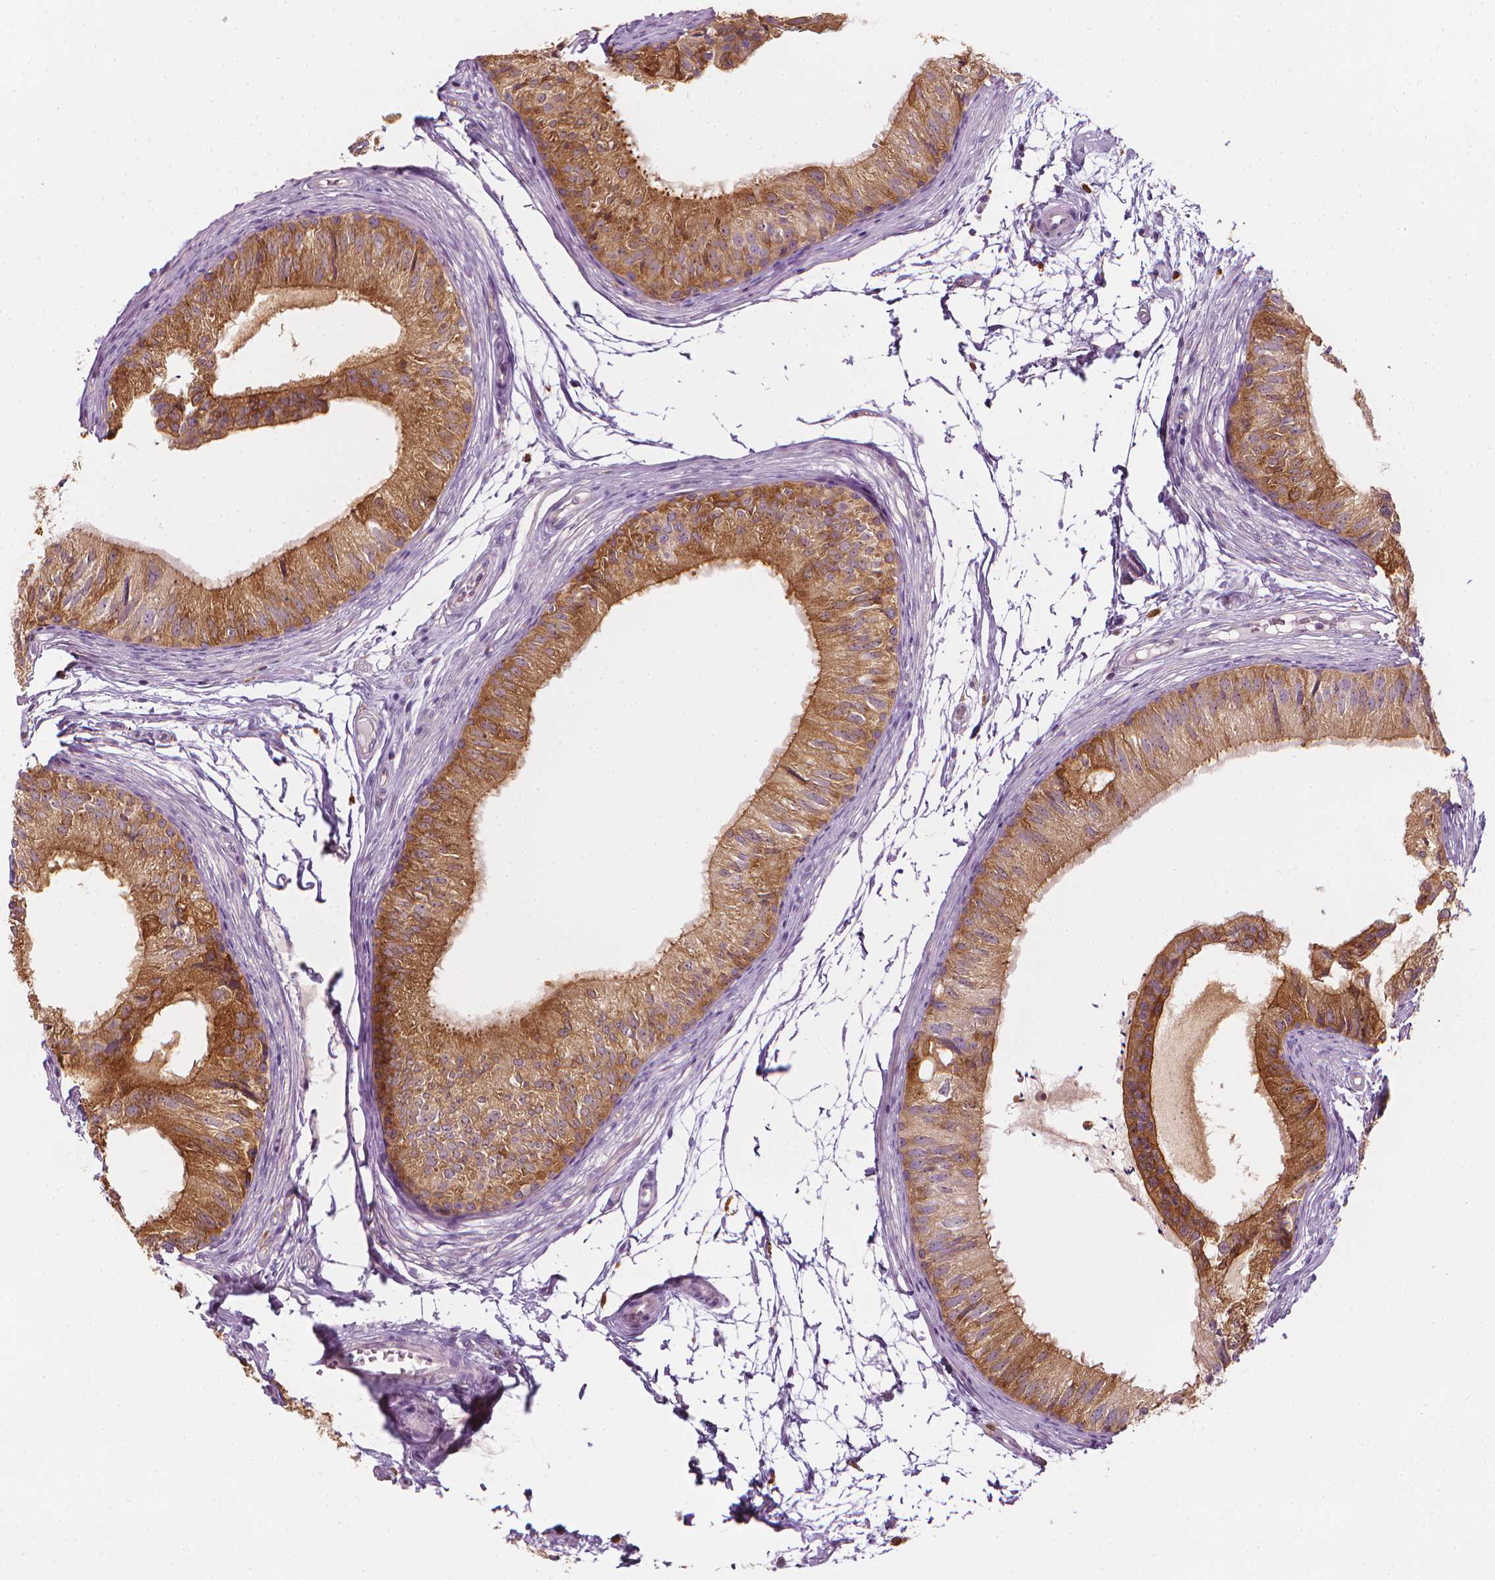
{"staining": {"intensity": "strong", "quantity": ">75%", "location": "cytoplasmic/membranous"}, "tissue": "epididymis", "cell_type": "Glandular cells", "image_type": "normal", "snomed": [{"axis": "morphology", "description": "Normal tissue, NOS"}, {"axis": "topography", "description": "Epididymis"}], "caption": "Strong cytoplasmic/membranous expression is identified in about >75% of glandular cells in normal epididymis. (IHC, brightfield microscopy, high magnification).", "gene": "SHMT1", "patient": {"sex": "male", "age": 25}}